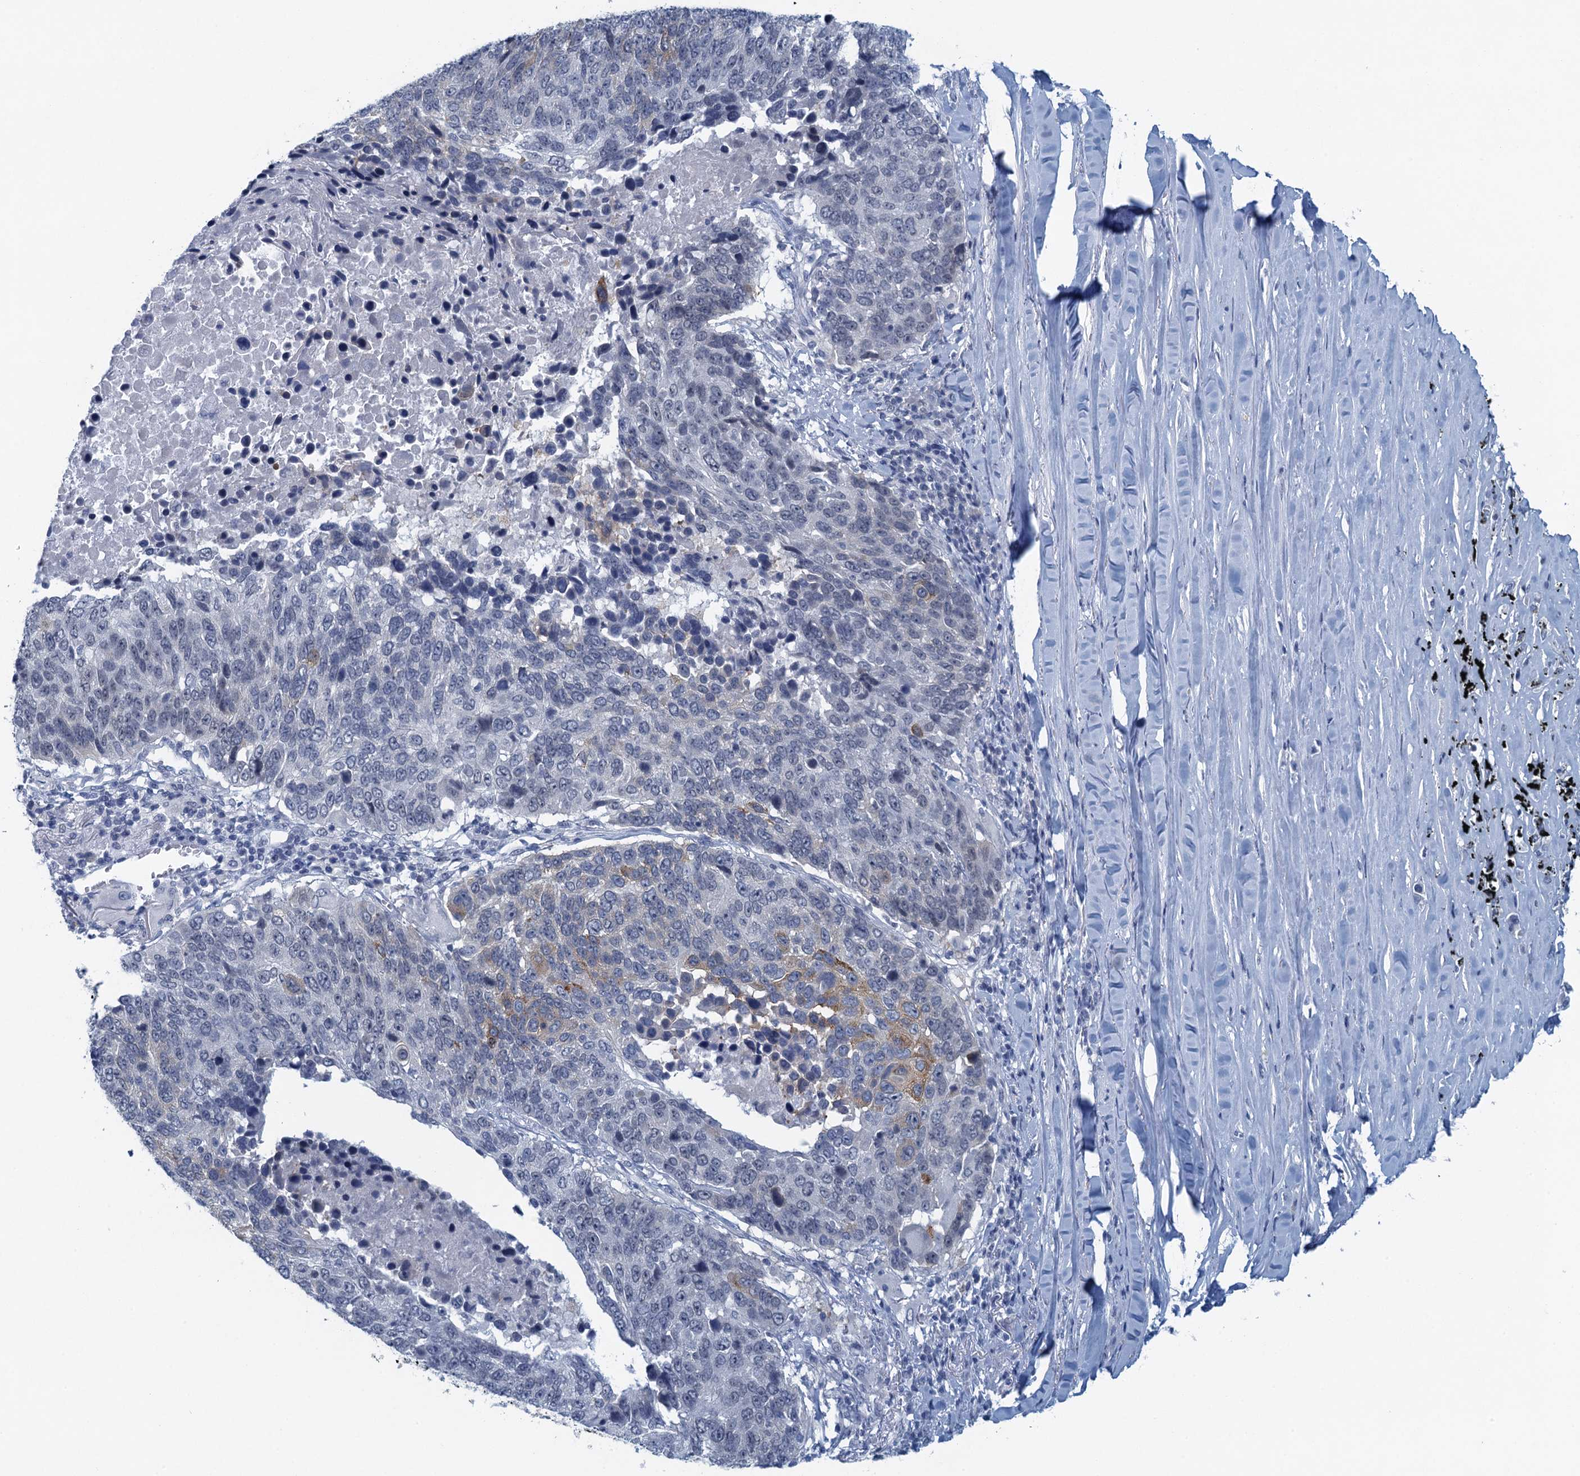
{"staining": {"intensity": "negative", "quantity": "none", "location": "none"}, "tissue": "lung cancer", "cell_type": "Tumor cells", "image_type": "cancer", "snomed": [{"axis": "morphology", "description": "Normal tissue, NOS"}, {"axis": "morphology", "description": "Squamous cell carcinoma, NOS"}, {"axis": "topography", "description": "Lymph node"}, {"axis": "topography", "description": "Lung"}], "caption": "This is a histopathology image of immunohistochemistry (IHC) staining of lung cancer, which shows no expression in tumor cells. (Brightfield microscopy of DAB immunohistochemistry at high magnification).", "gene": "ENSG00000131152", "patient": {"sex": "male", "age": 66}}